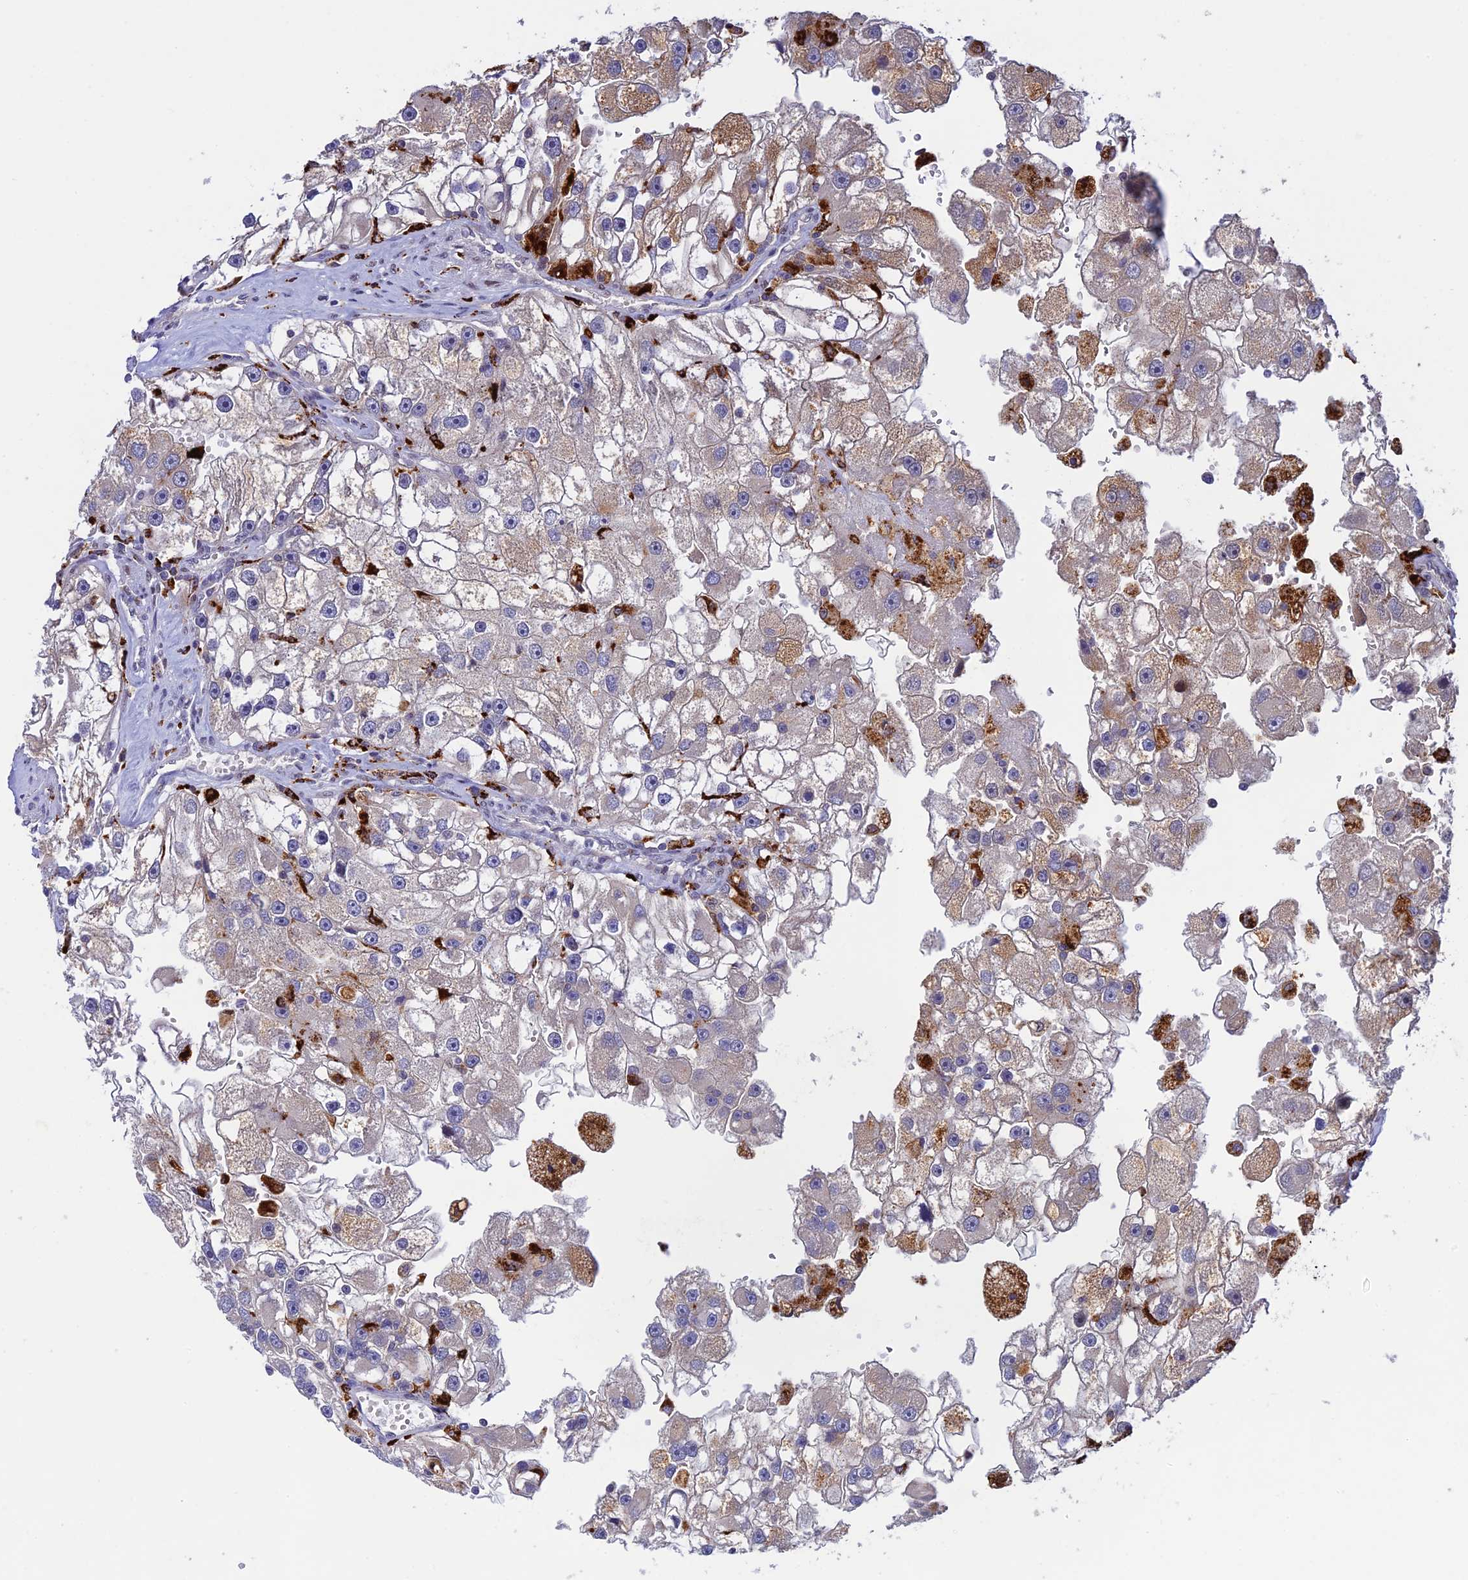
{"staining": {"intensity": "weak", "quantity": "25%-75%", "location": "cytoplasmic/membranous"}, "tissue": "renal cancer", "cell_type": "Tumor cells", "image_type": "cancer", "snomed": [{"axis": "morphology", "description": "Adenocarcinoma, NOS"}, {"axis": "topography", "description": "Kidney"}], "caption": "Immunohistochemistry histopathology image of adenocarcinoma (renal) stained for a protein (brown), which exhibits low levels of weak cytoplasmic/membranous expression in approximately 25%-75% of tumor cells.", "gene": "HIC1", "patient": {"sex": "male", "age": 63}}